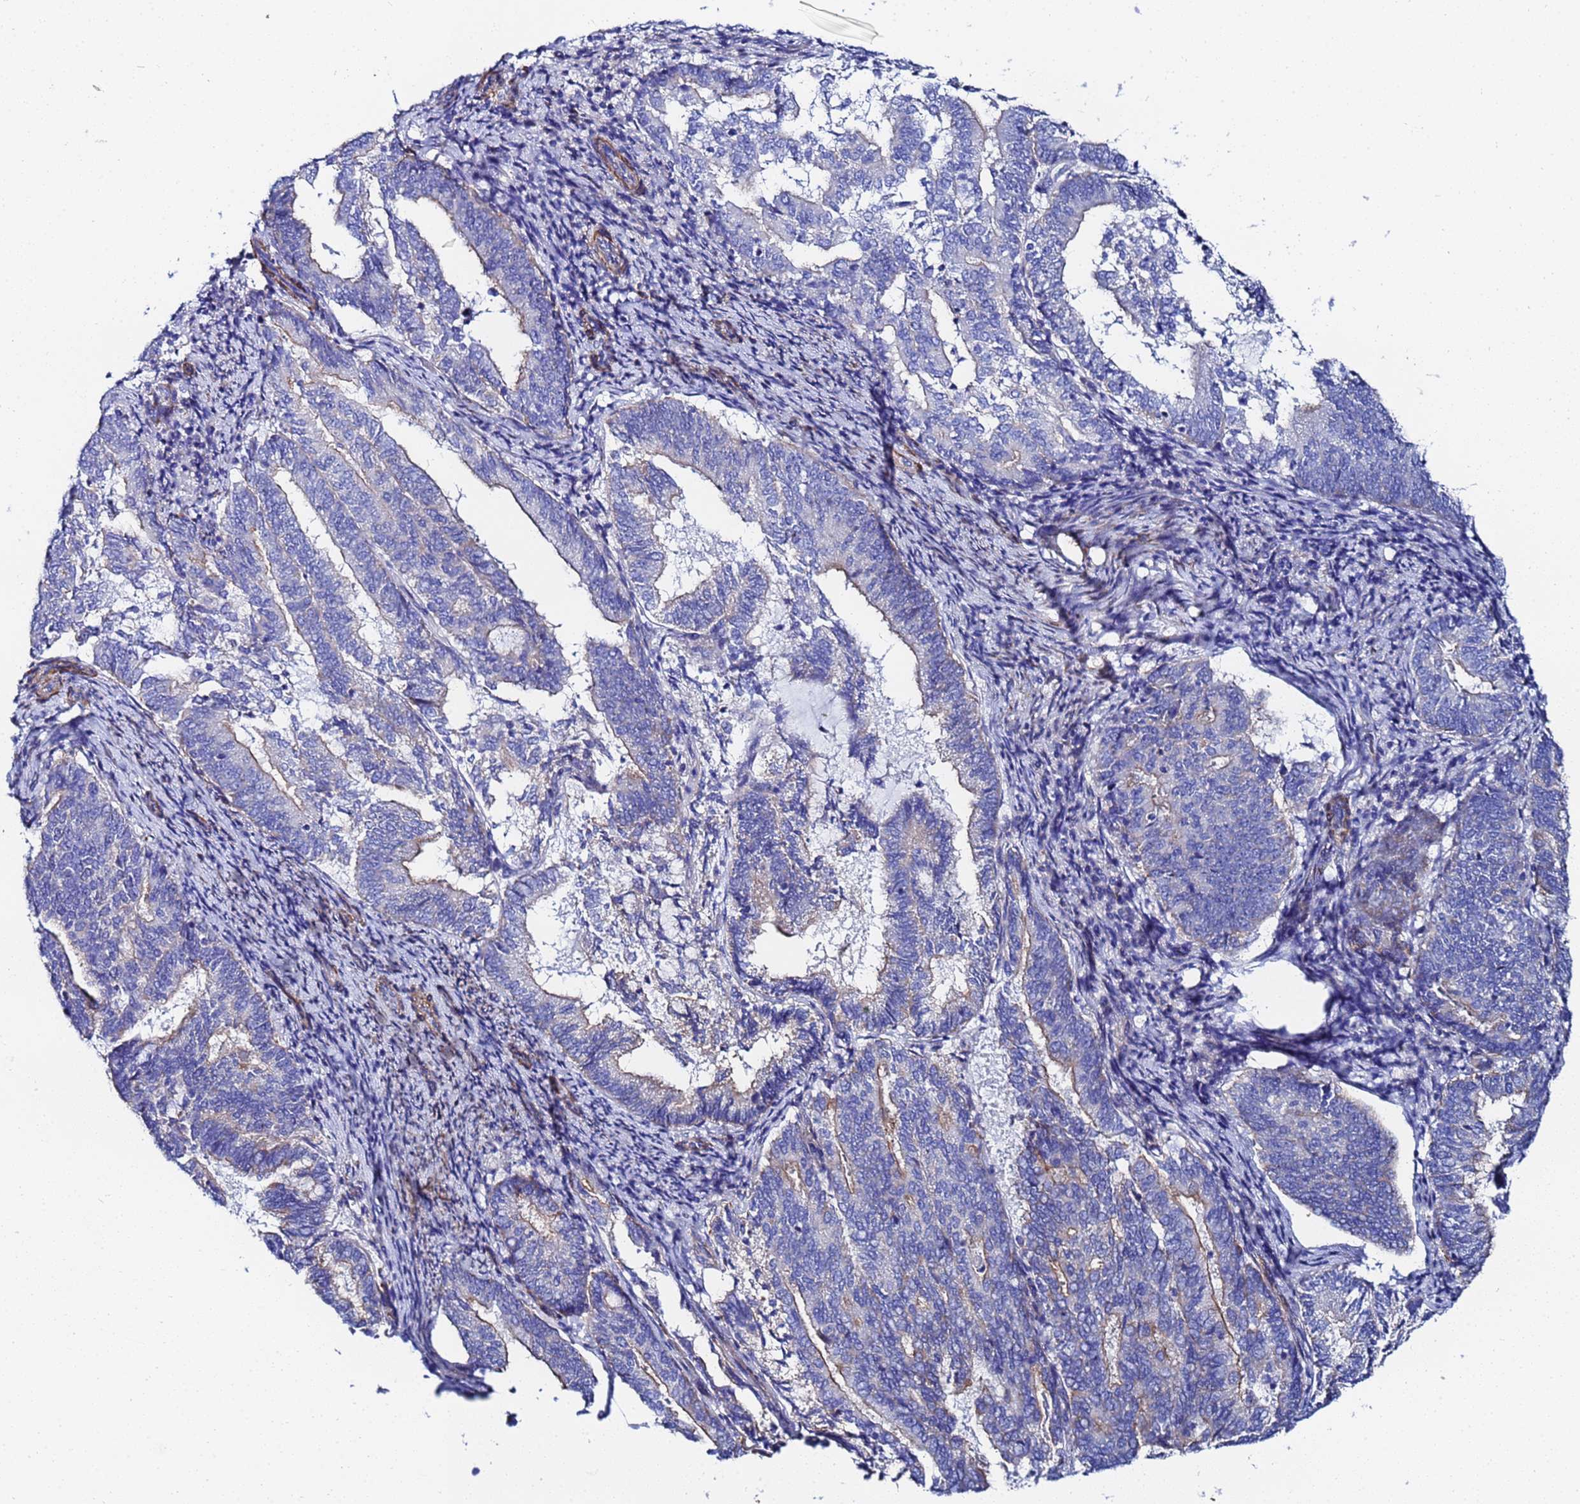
{"staining": {"intensity": "weak", "quantity": "25%-75%", "location": "cytoplasmic/membranous"}, "tissue": "endometrial cancer", "cell_type": "Tumor cells", "image_type": "cancer", "snomed": [{"axis": "morphology", "description": "Adenocarcinoma, NOS"}, {"axis": "topography", "description": "Endometrium"}], "caption": "Approximately 25%-75% of tumor cells in human endometrial cancer display weak cytoplasmic/membranous protein staining as visualized by brown immunohistochemical staining.", "gene": "RAB39B", "patient": {"sex": "female", "age": 80}}